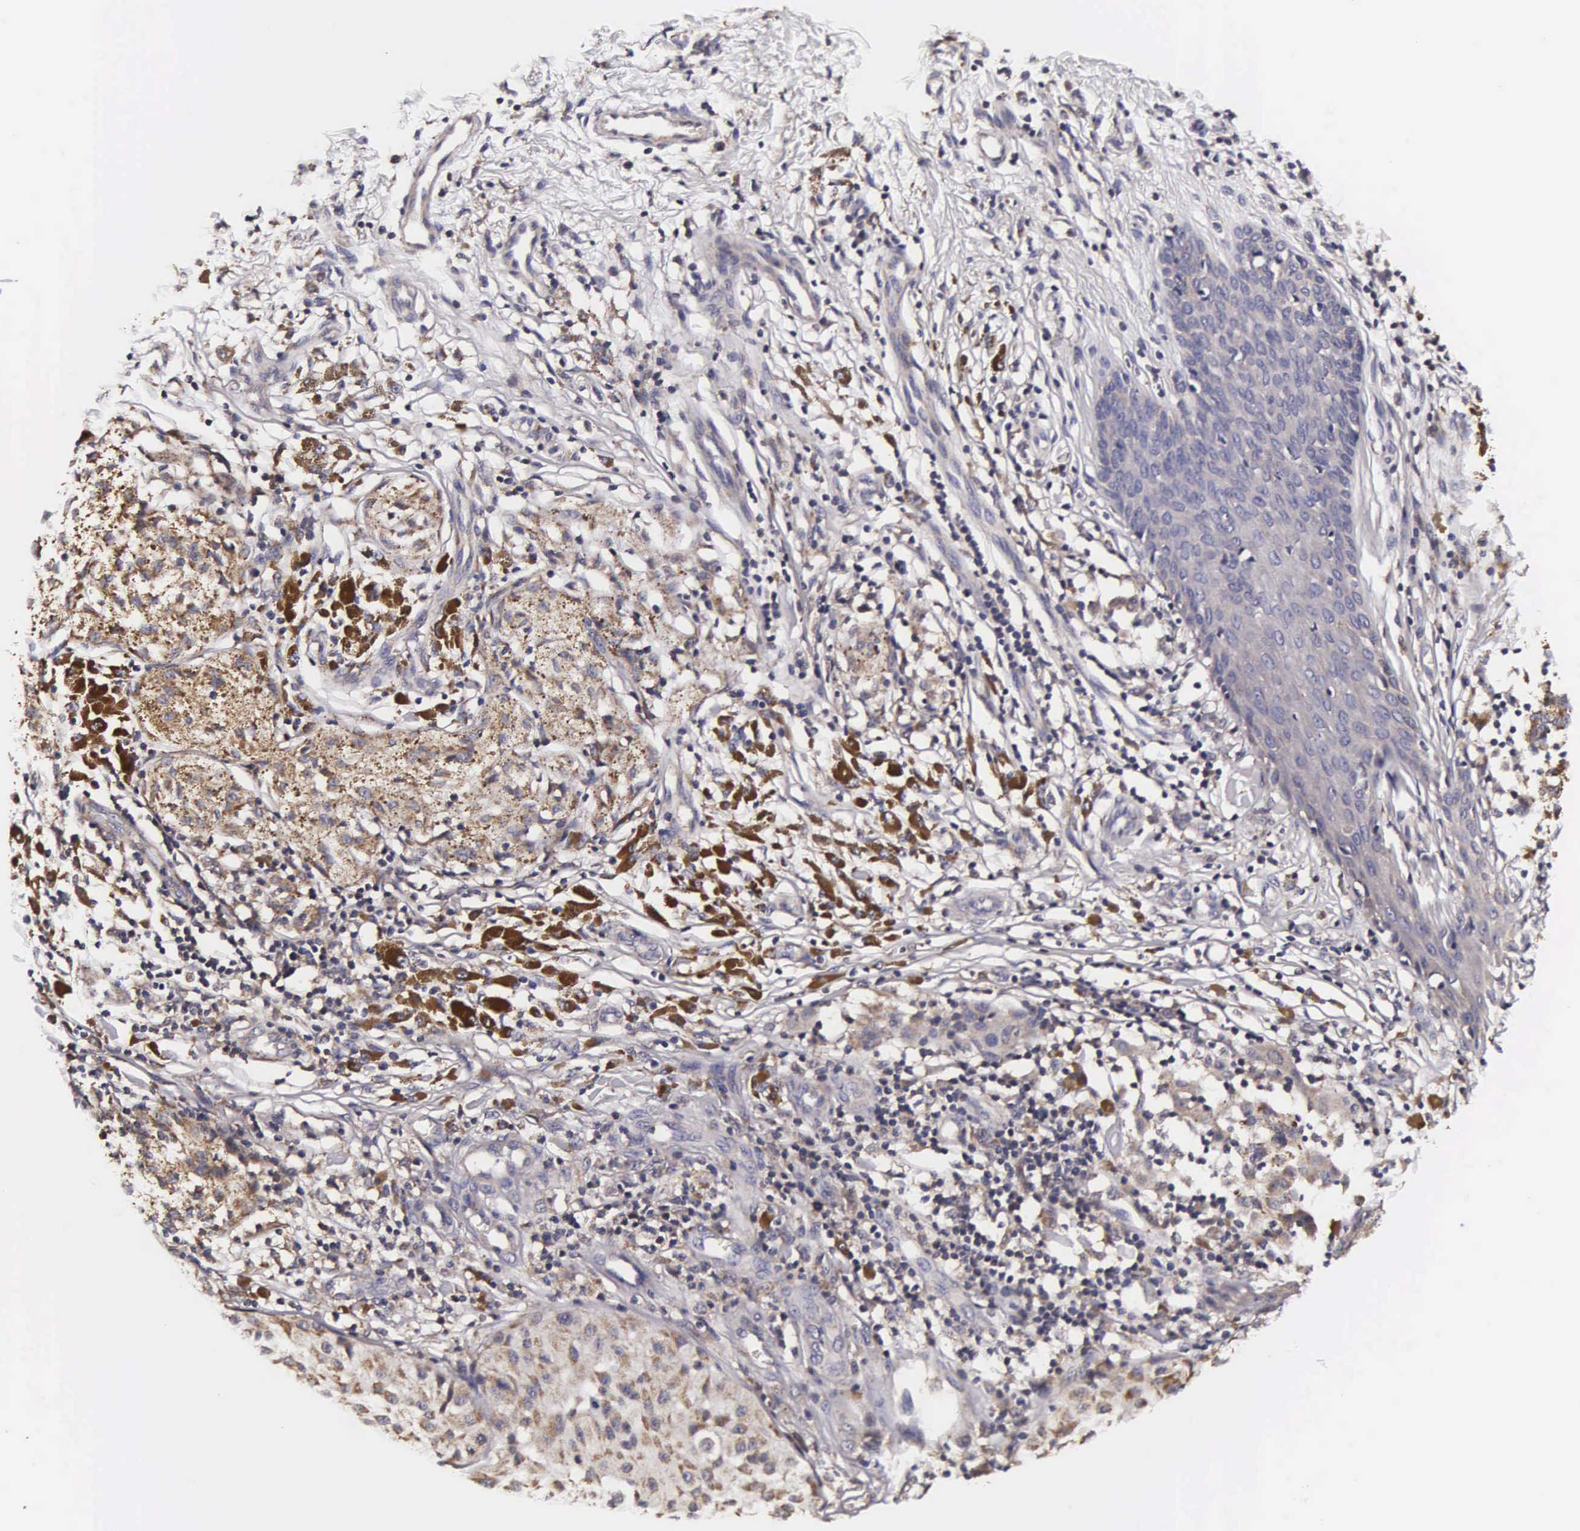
{"staining": {"intensity": "negative", "quantity": "none", "location": "none"}, "tissue": "melanoma", "cell_type": "Tumor cells", "image_type": "cancer", "snomed": [{"axis": "morphology", "description": "Malignant melanoma, NOS"}, {"axis": "topography", "description": "Skin"}], "caption": "A histopathology image of malignant melanoma stained for a protein exhibits no brown staining in tumor cells. The staining is performed using DAB (3,3'-diaminobenzidine) brown chromogen with nuclei counter-stained in using hematoxylin.", "gene": "PSMA3", "patient": {"sex": "male", "age": 36}}